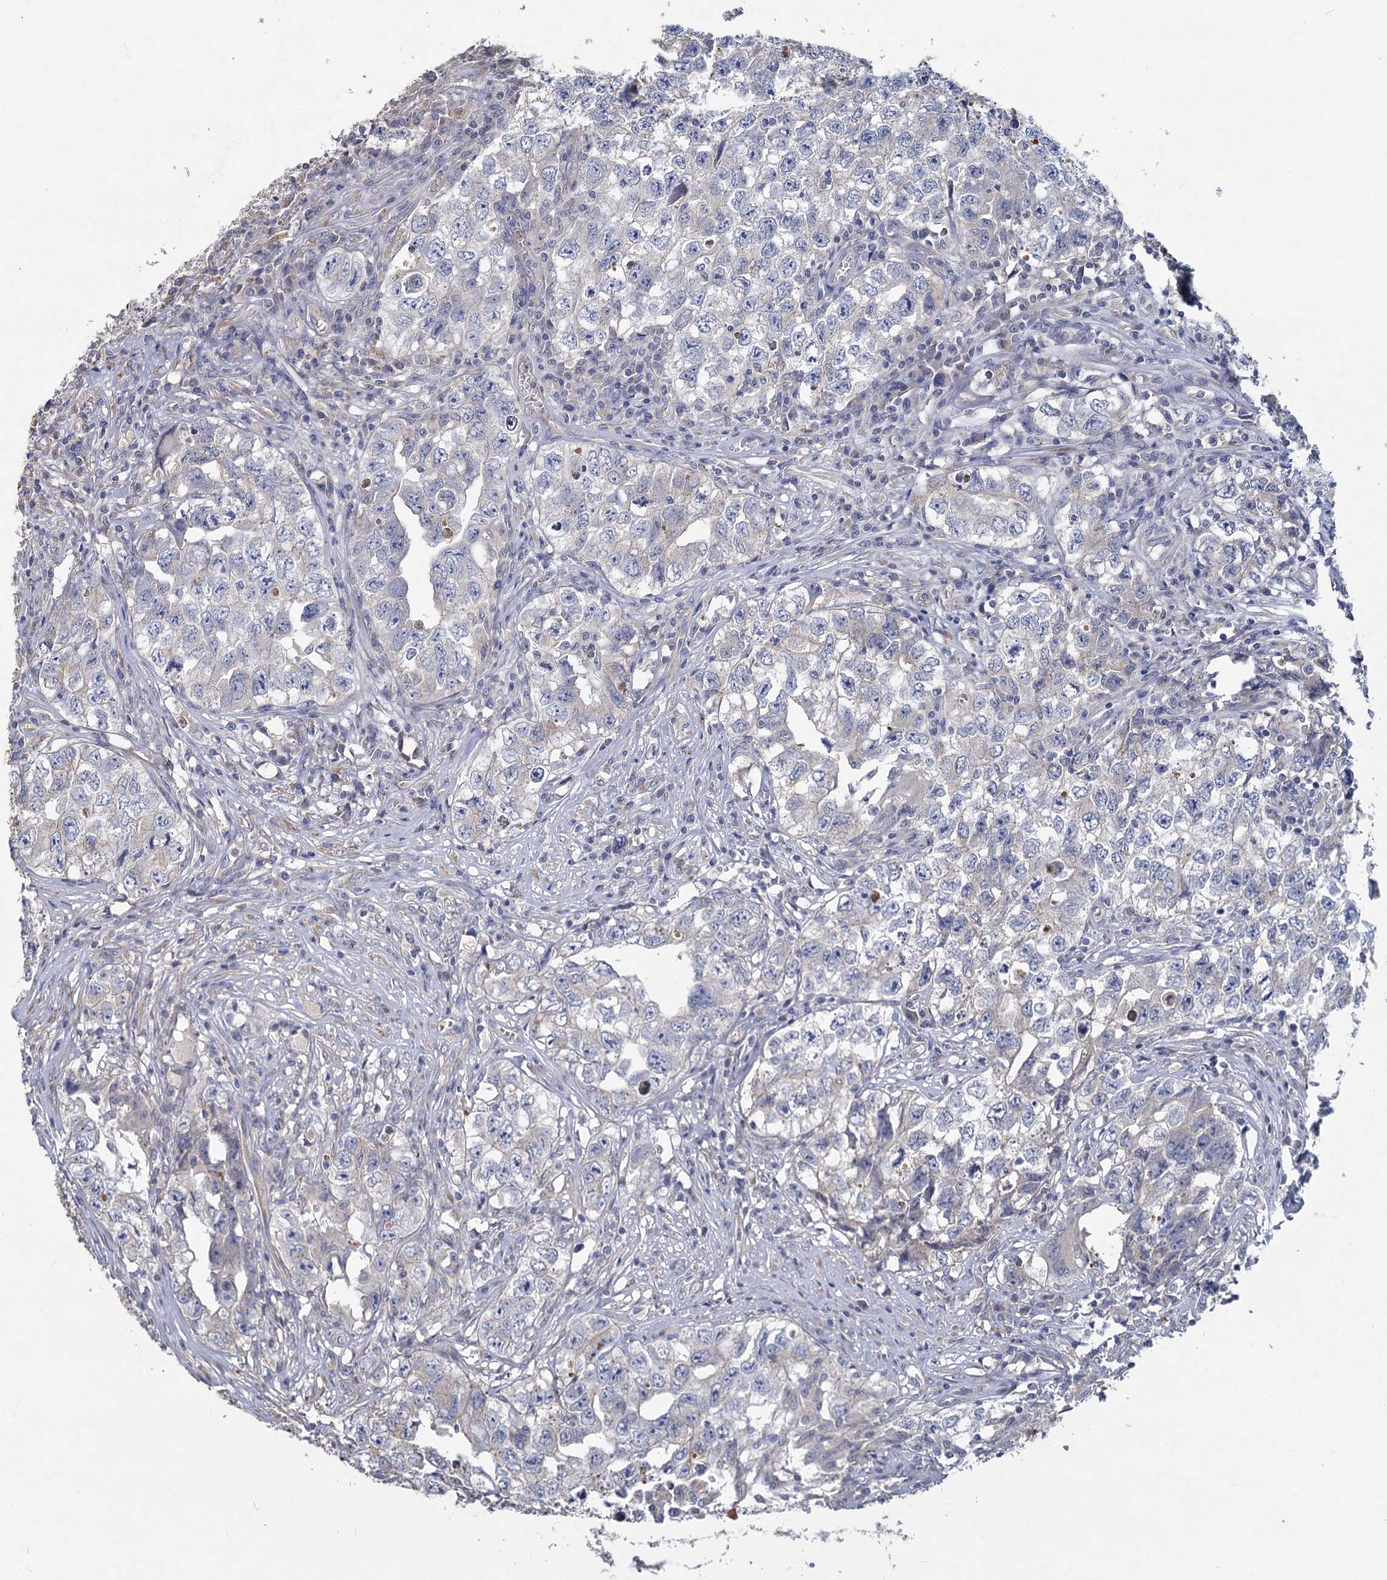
{"staining": {"intensity": "weak", "quantity": "25%-75%", "location": "cytoplasmic/membranous"}, "tissue": "testis cancer", "cell_type": "Tumor cells", "image_type": "cancer", "snomed": [{"axis": "morphology", "description": "Seminoma, NOS"}, {"axis": "morphology", "description": "Carcinoma, Embryonal, NOS"}, {"axis": "topography", "description": "Testis"}], "caption": "A brown stain highlights weak cytoplasmic/membranous expression of a protein in human seminoma (testis) tumor cells.", "gene": "HES2", "patient": {"sex": "male", "age": 43}}